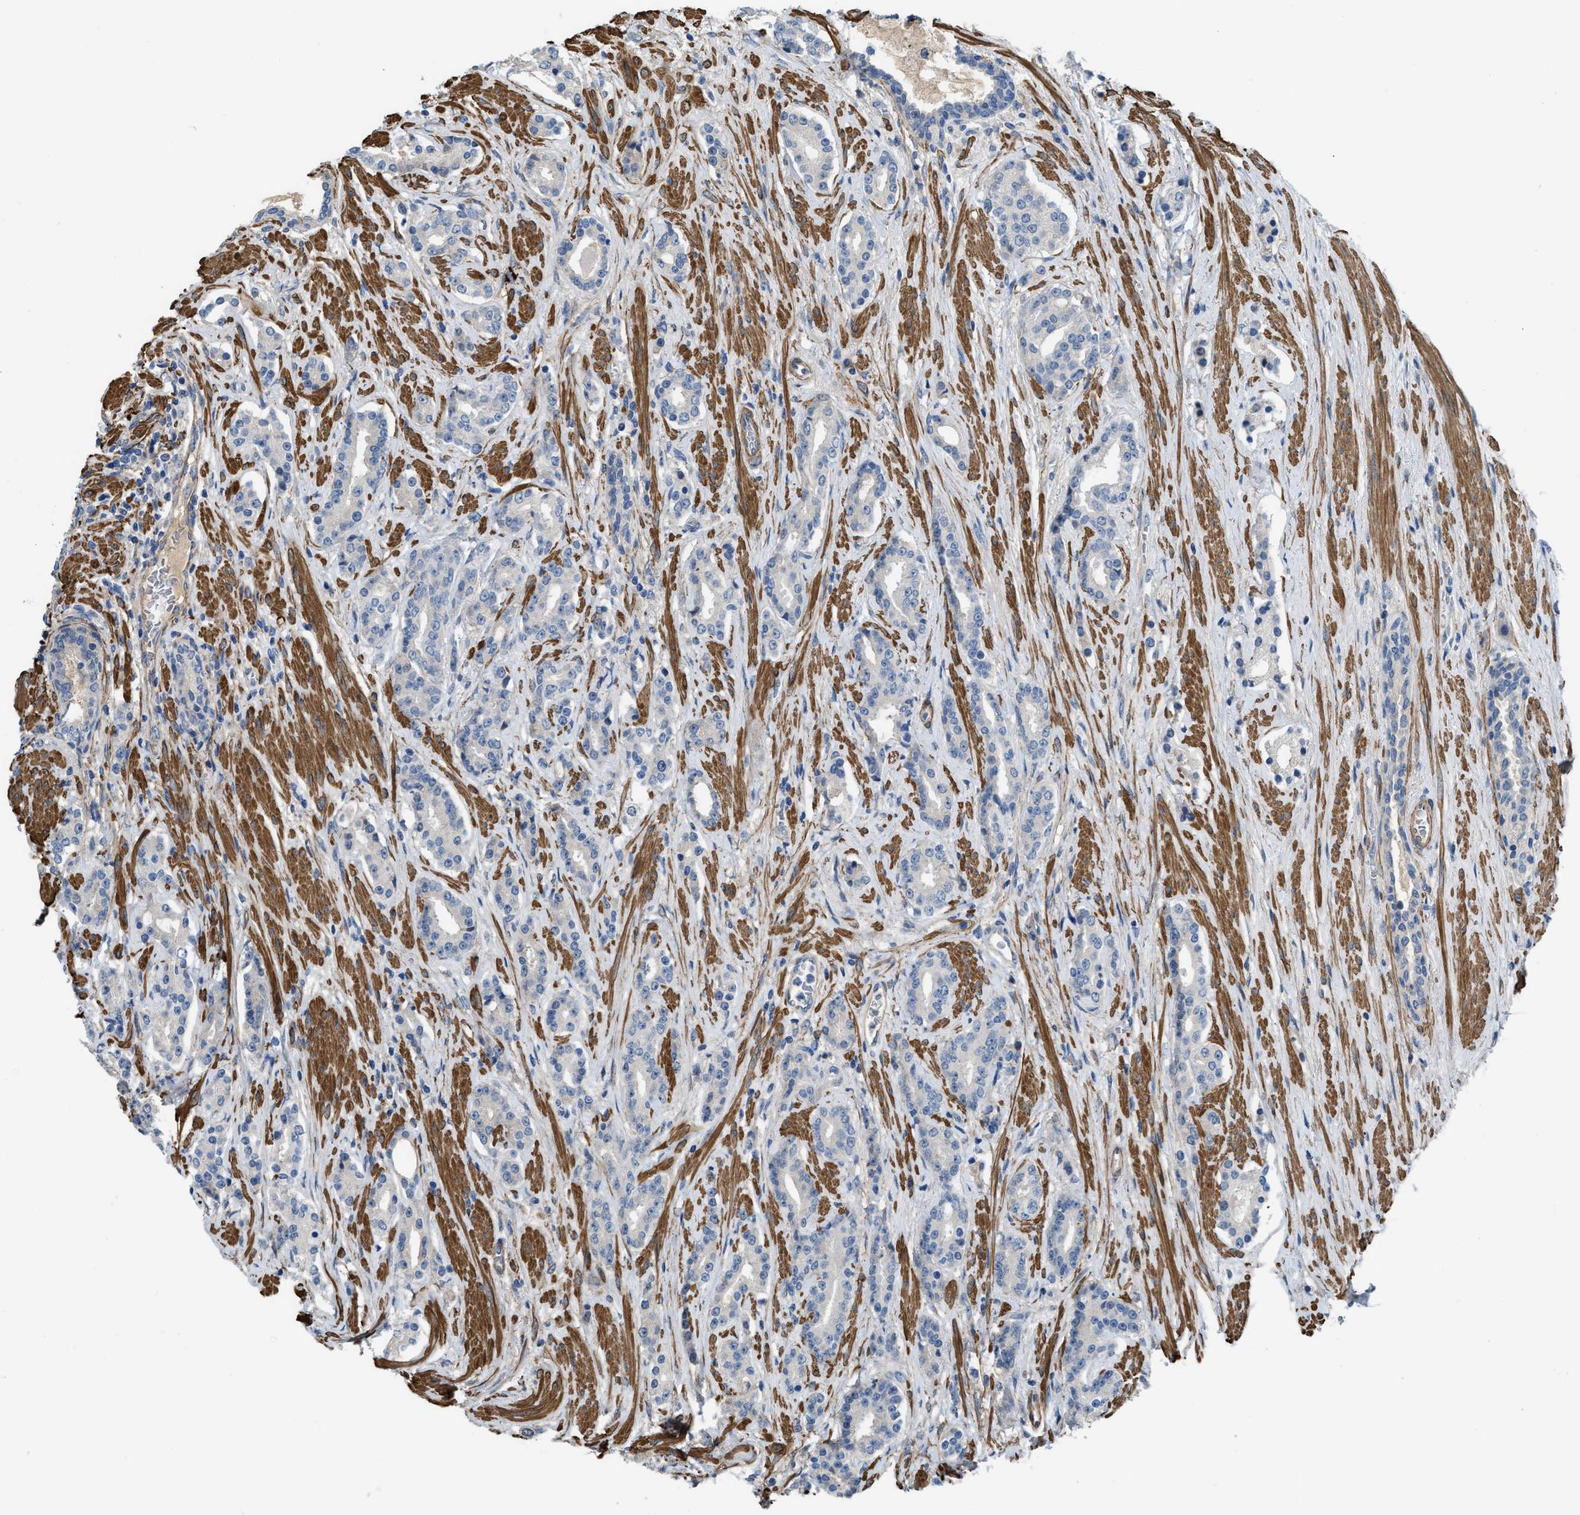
{"staining": {"intensity": "negative", "quantity": "none", "location": "none"}, "tissue": "prostate cancer", "cell_type": "Tumor cells", "image_type": "cancer", "snomed": [{"axis": "morphology", "description": "Adenocarcinoma, High grade"}, {"axis": "topography", "description": "Prostate"}], "caption": "Immunohistochemistry image of neoplastic tissue: prostate cancer stained with DAB (3,3'-diaminobenzidine) demonstrates no significant protein positivity in tumor cells.", "gene": "BMPR1A", "patient": {"sex": "male", "age": 71}}